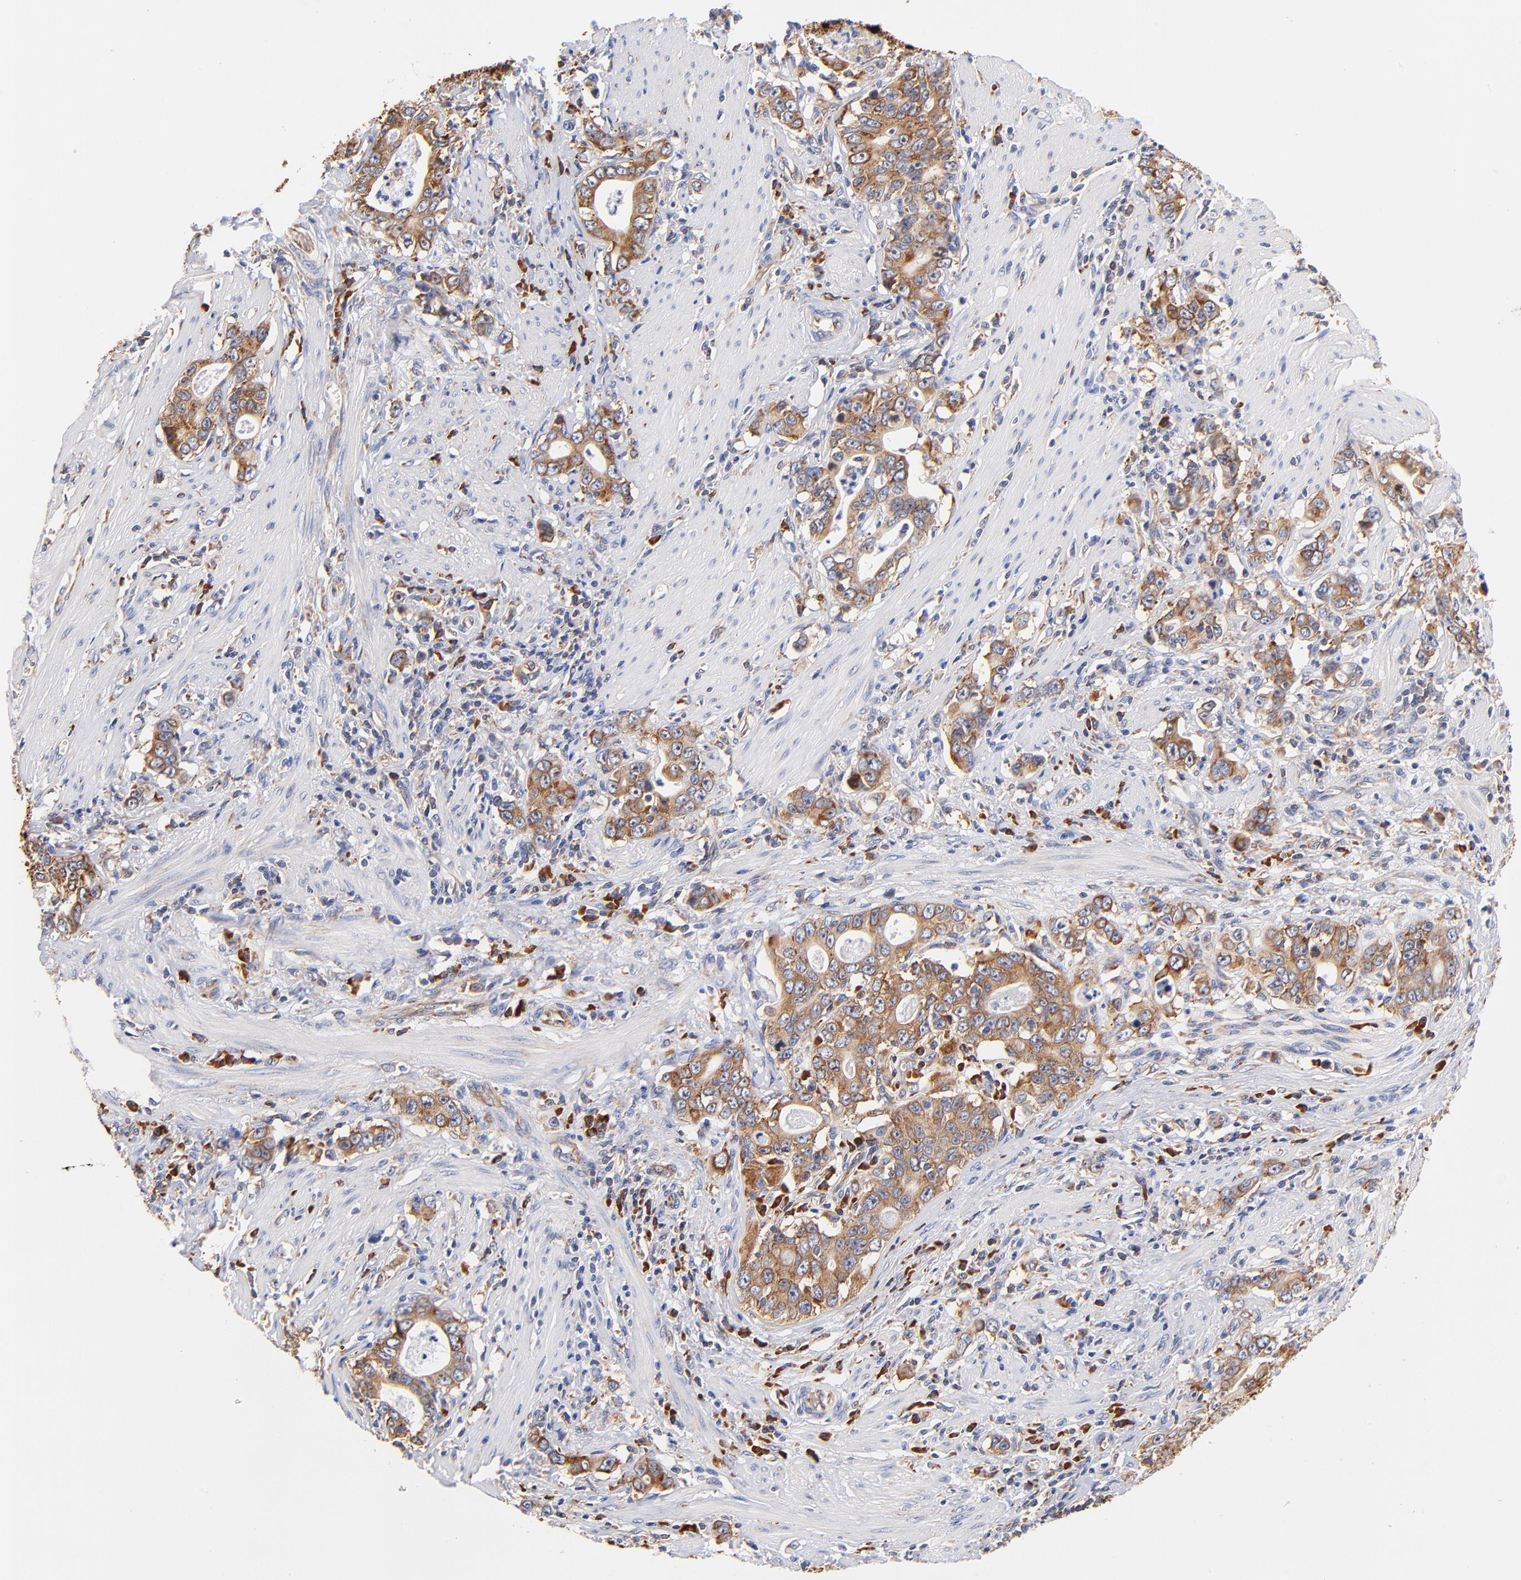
{"staining": {"intensity": "moderate", "quantity": ">75%", "location": "cytoplasmic/membranous"}, "tissue": "stomach cancer", "cell_type": "Tumor cells", "image_type": "cancer", "snomed": [{"axis": "morphology", "description": "Adenocarcinoma, NOS"}, {"axis": "topography", "description": "Stomach, lower"}], "caption": "Approximately >75% of tumor cells in human stomach cancer show moderate cytoplasmic/membranous protein staining as visualized by brown immunohistochemical staining.", "gene": "RPL27", "patient": {"sex": "female", "age": 72}}